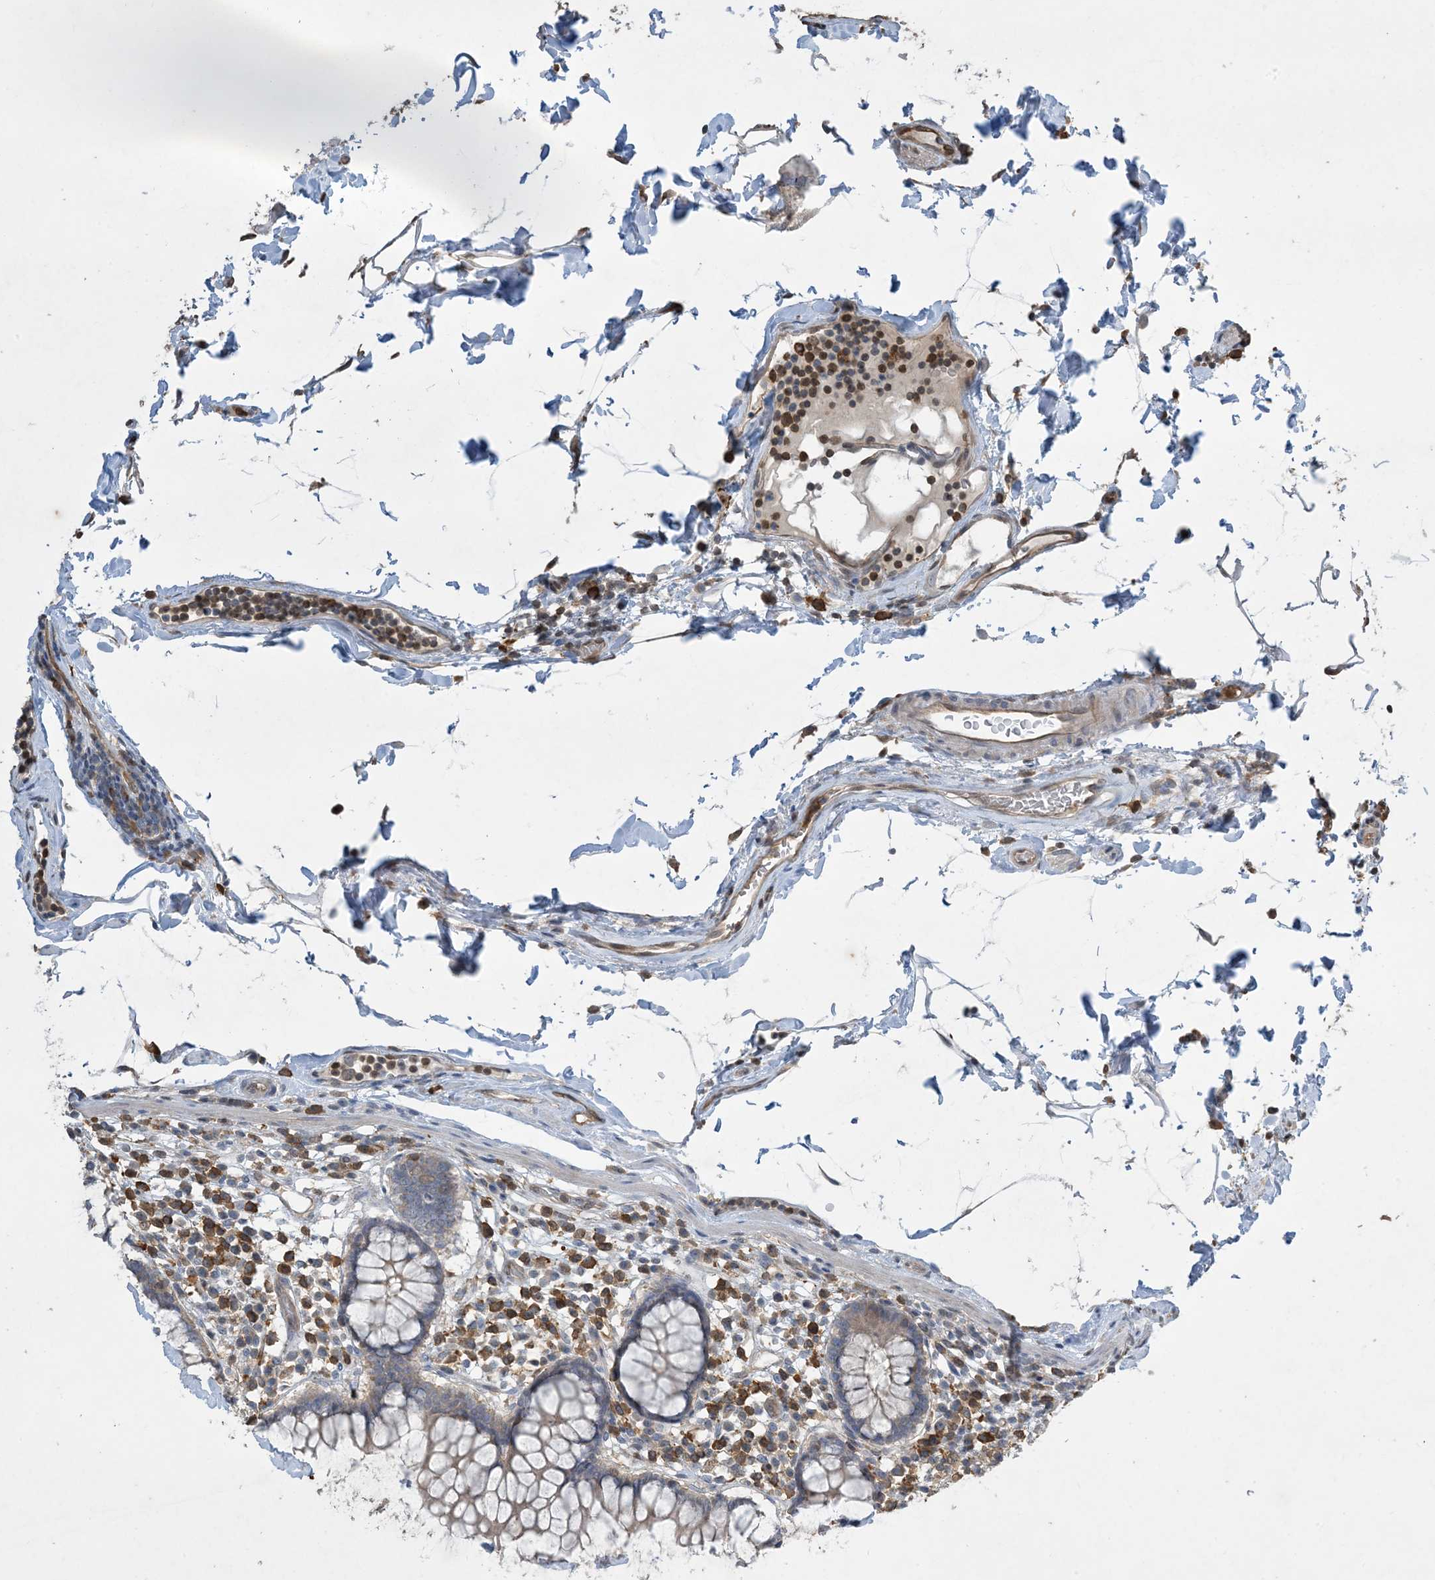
{"staining": {"intensity": "moderate", "quantity": ">75%", "location": "cytoplasmic/membranous"}, "tissue": "colon", "cell_type": "Endothelial cells", "image_type": "normal", "snomed": [{"axis": "morphology", "description": "Normal tissue, NOS"}, {"axis": "topography", "description": "Colon"}], "caption": "Immunohistochemical staining of benign human colon shows medium levels of moderate cytoplasmic/membranous expression in approximately >75% of endothelial cells.", "gene": "TMSB4X", "patient": {"sex": "female", "age": 79}}